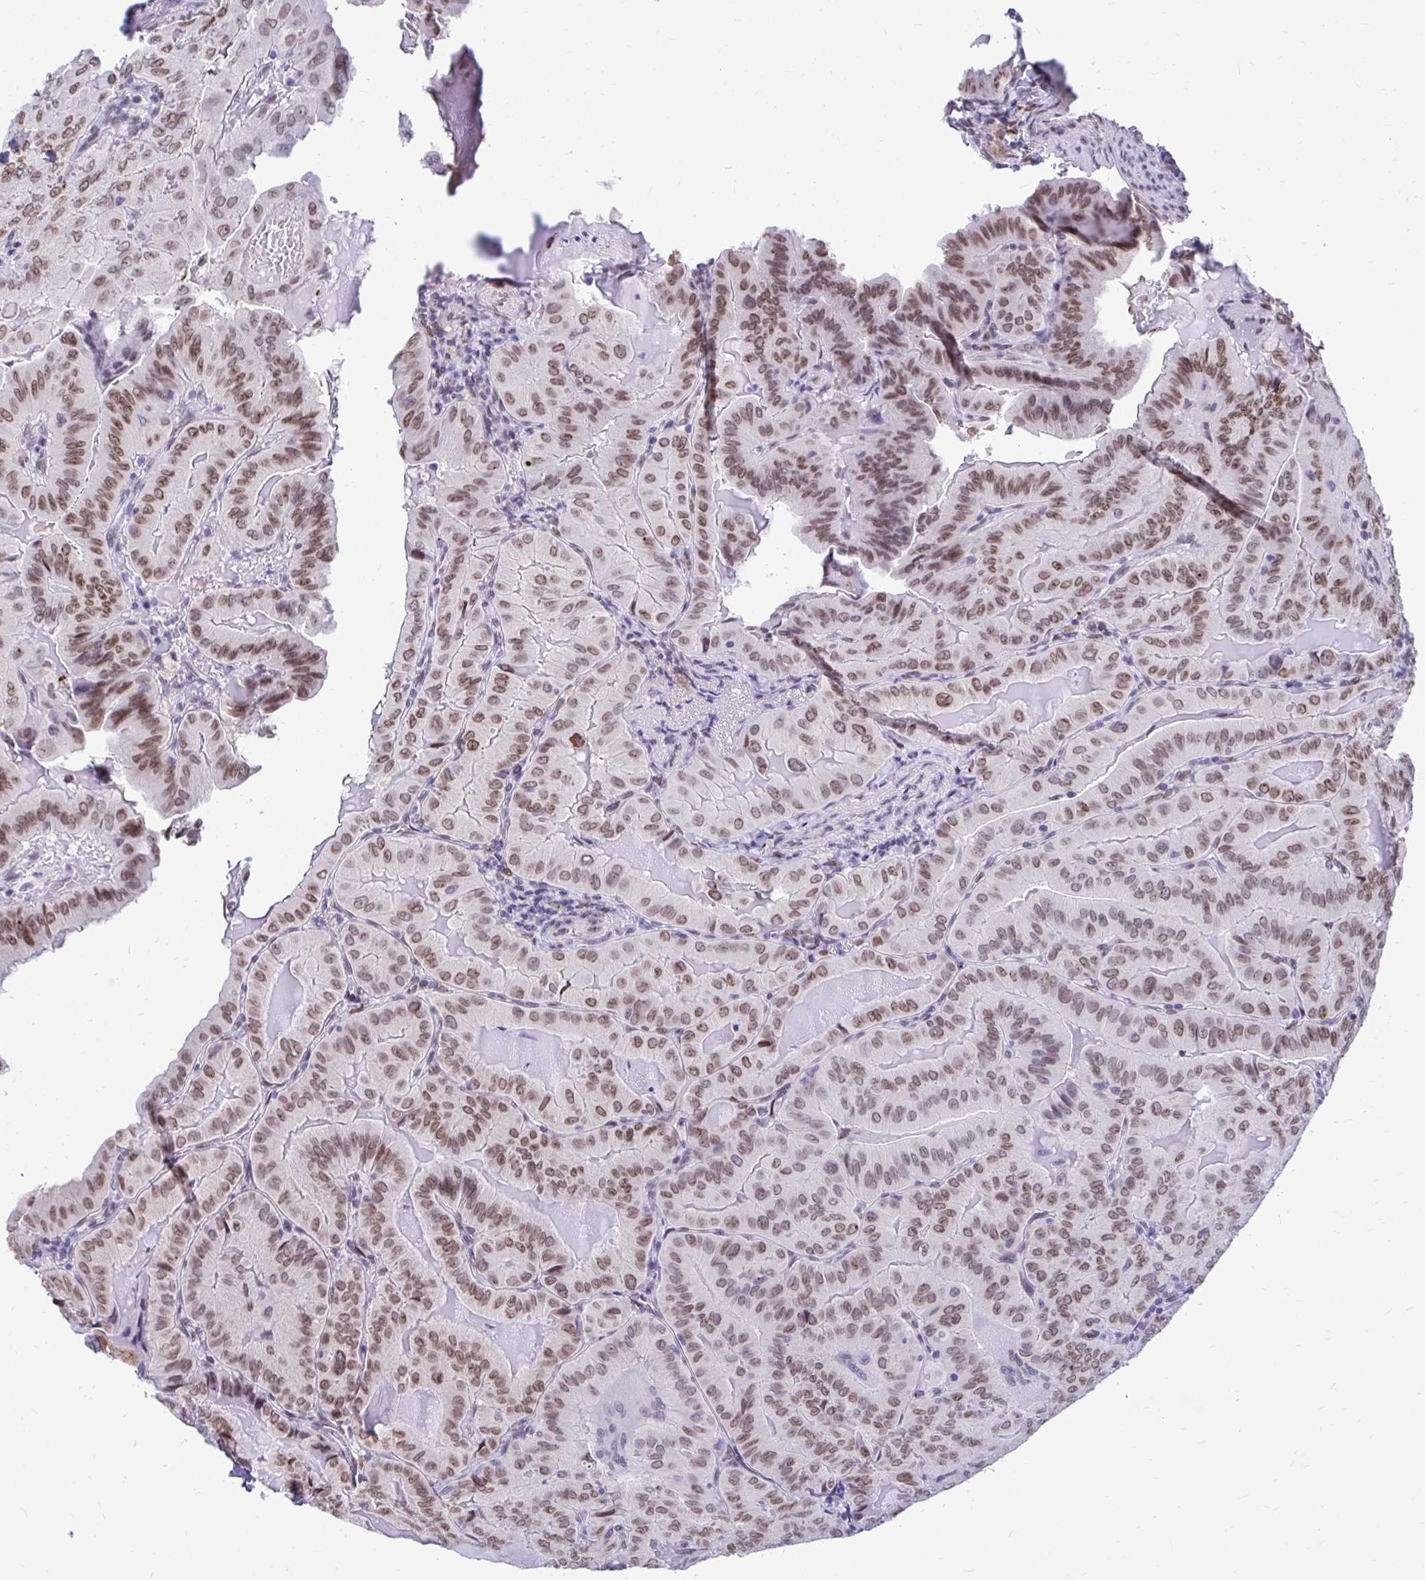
{"staining": {"intensity": "moderate", "quantity": ">75%", "location": "cytoplasmic/membranous,nuclear"}, "tissue": "thyroid cancer", "cell_type": "Tumor cells", "image_type": "cancer", "snomed": [{"axis": "morphology", "description": "Papillary adenocarcinoma, NOS"}, {"axis": "topography", "description": "Thyroid gland"}], "caption": "Brown immunohistochemical staining in human thyroid cancer displays moderate cytoplasmic/membranous and nuclear expression in approximately >75% of tumor cells.", "gene": "BANF1", "patient": {"sex": "female", "age": 68}}